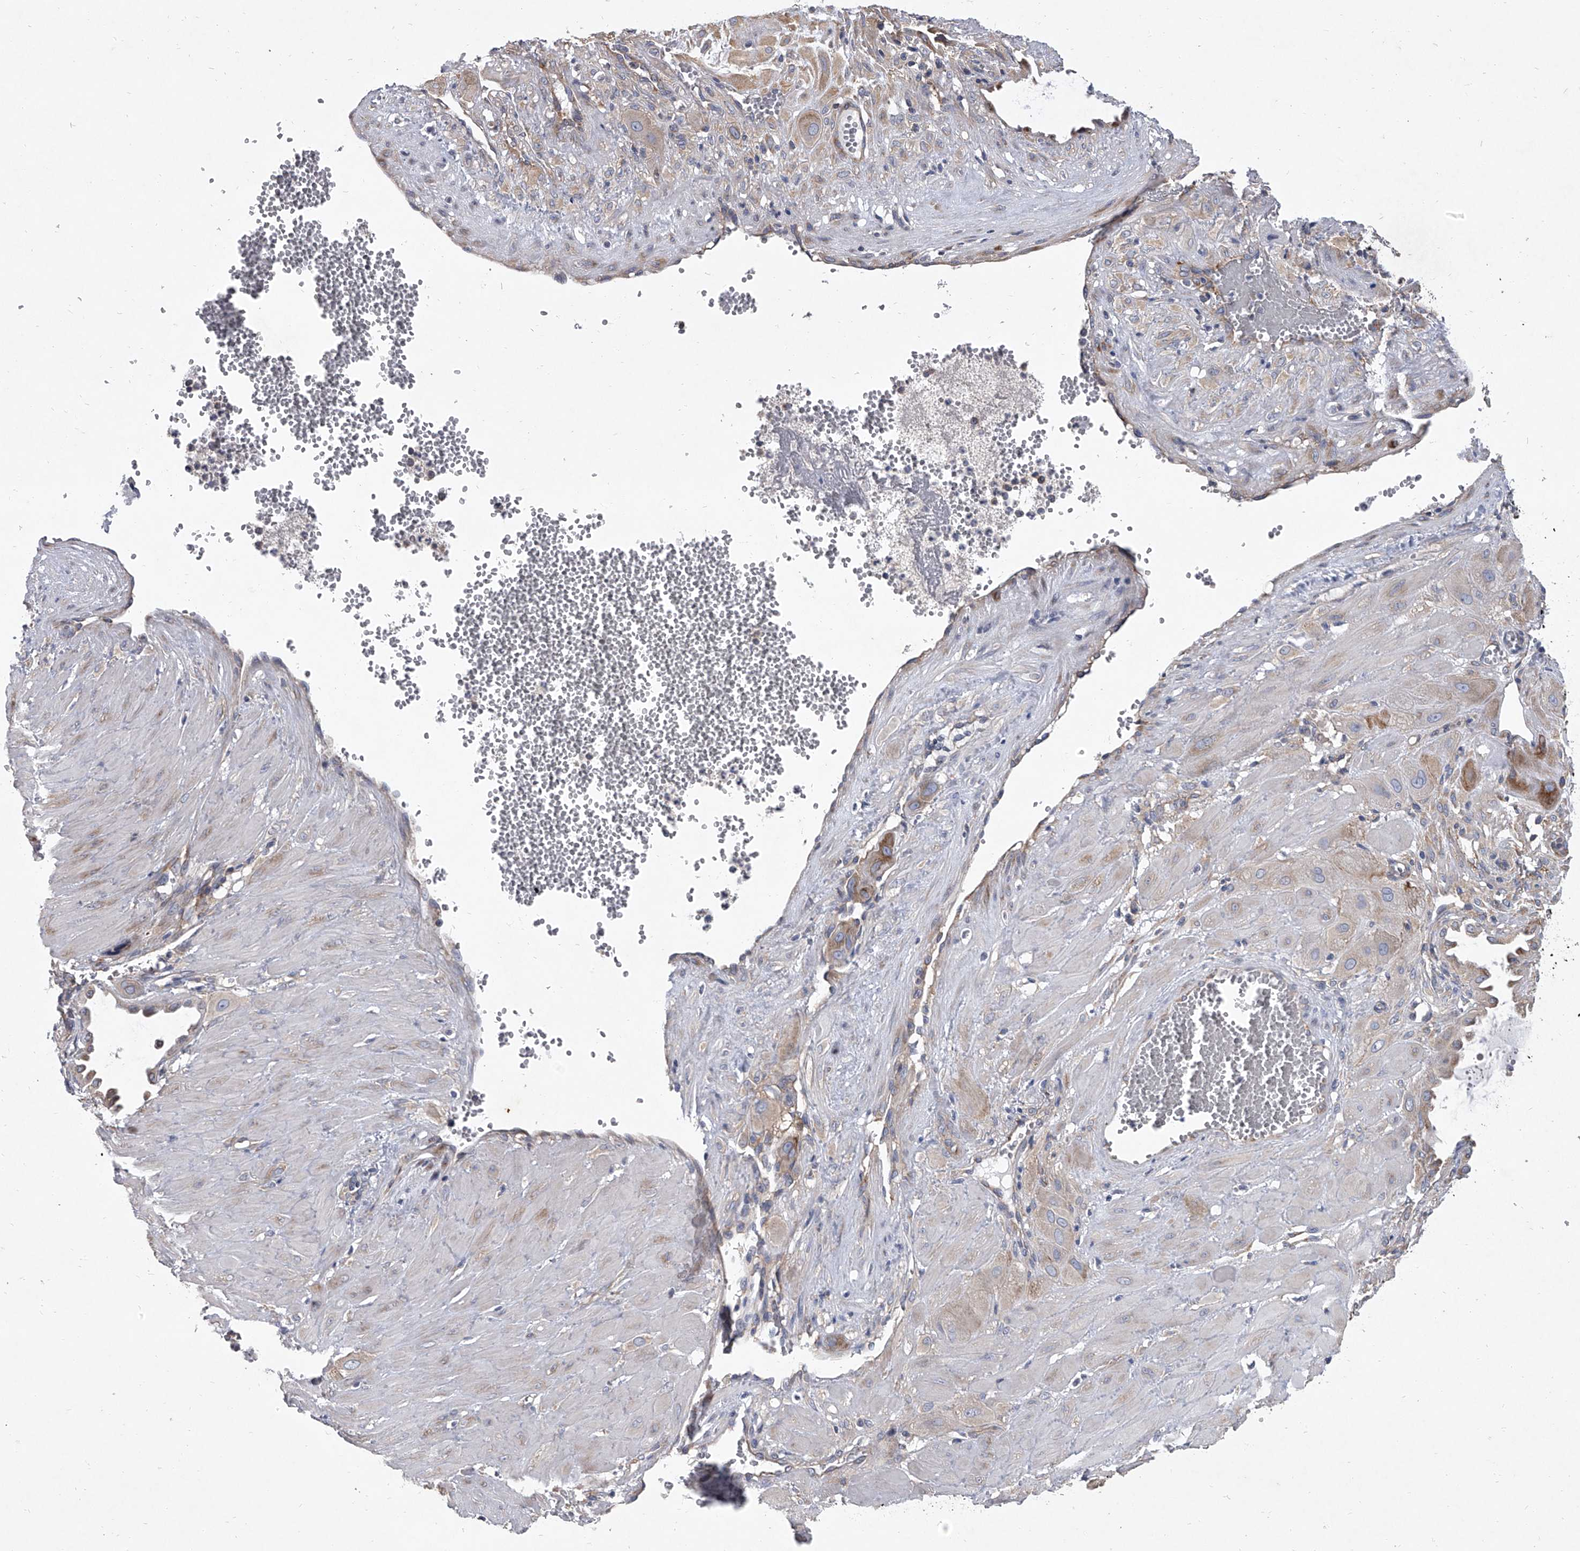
{"staining": {"intensity": "weak", "quantity": "<25%", "location": "cytoplasmic/membranous"}, "tissue": "cervical cancer", "cell_type": "Tumor cells", "image_type": "cancer", "snomed": [{"axis": "morphology", "description": "Squamous cell carcinoma, NOS"}, {"axis": "topography", "description": "Cervix"}], "caption": "IHC image of neoplastic tissue: human squamous cell carcinoma (cervical) stained with DAB reveals no significant protein staining in tumor cells.", "gene": "EIF2S2", "patient": {"sex": "female", "age": 34}}